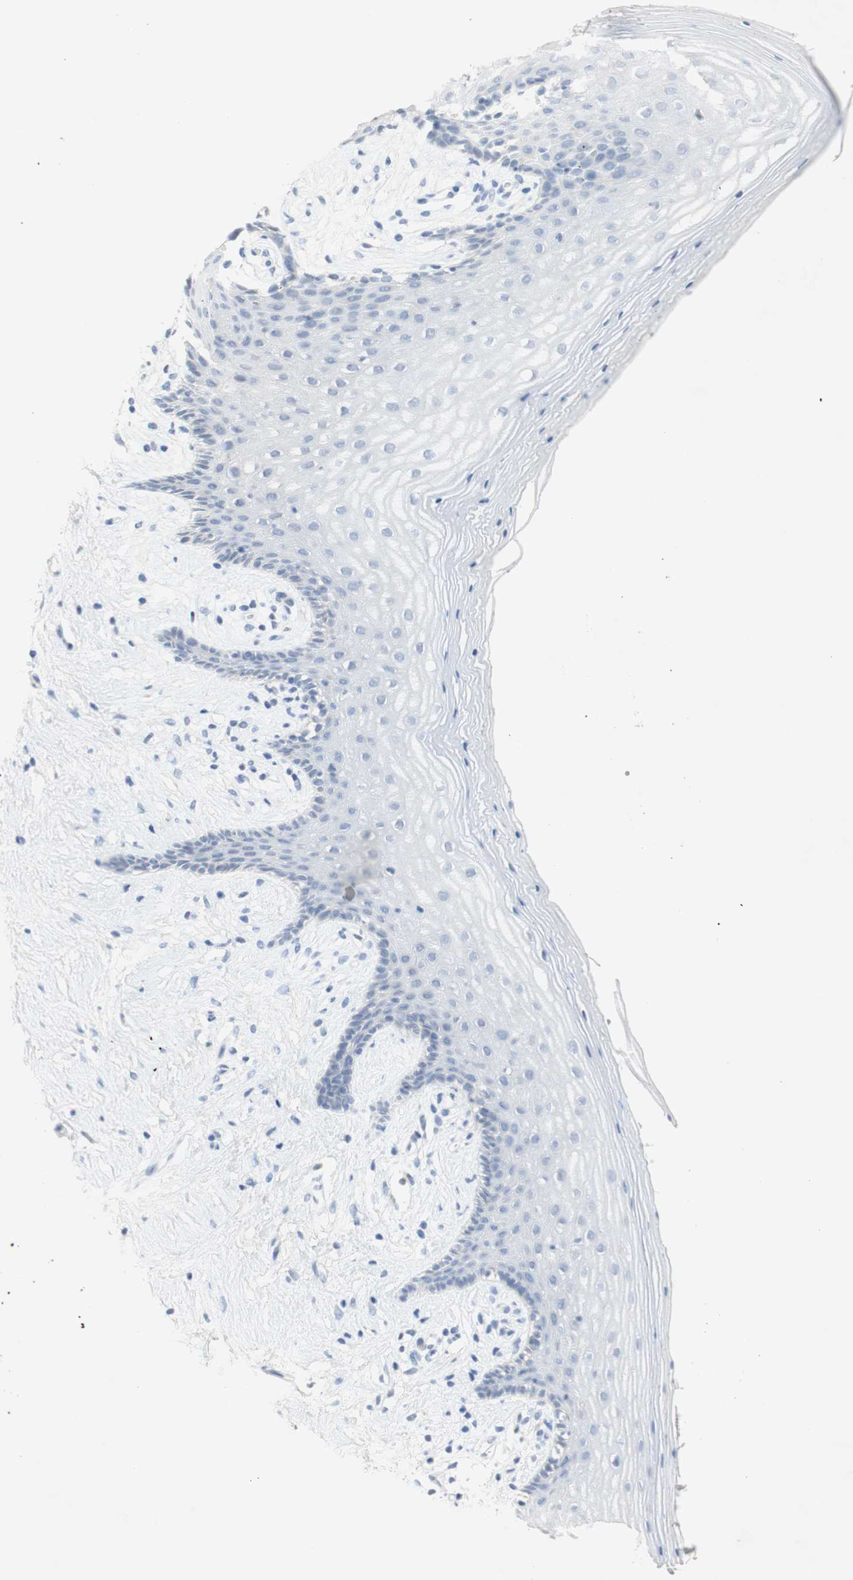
{"staining": {"intensity": "negative", "quantity": "none", "location": "none"}, "tissue": "vagina", "cell_type": "Squamous epithelial cells", "image_type": "normal", "snomed": [{"axis": "morphology", "description": "Normal tissue, NOS"}, {"axis": "topography", "description": "Vagina"}], "caption": "Immunohistochemical staining of normal human vagina demonstrates no significant expression in squamous epithelial cells. (DAB (3,3'-diaminobenzidine) immunohistochemistry with hematoxylin counter stain).", "gene": "EPO", "patient": {"sex": "female", "age": 44}}